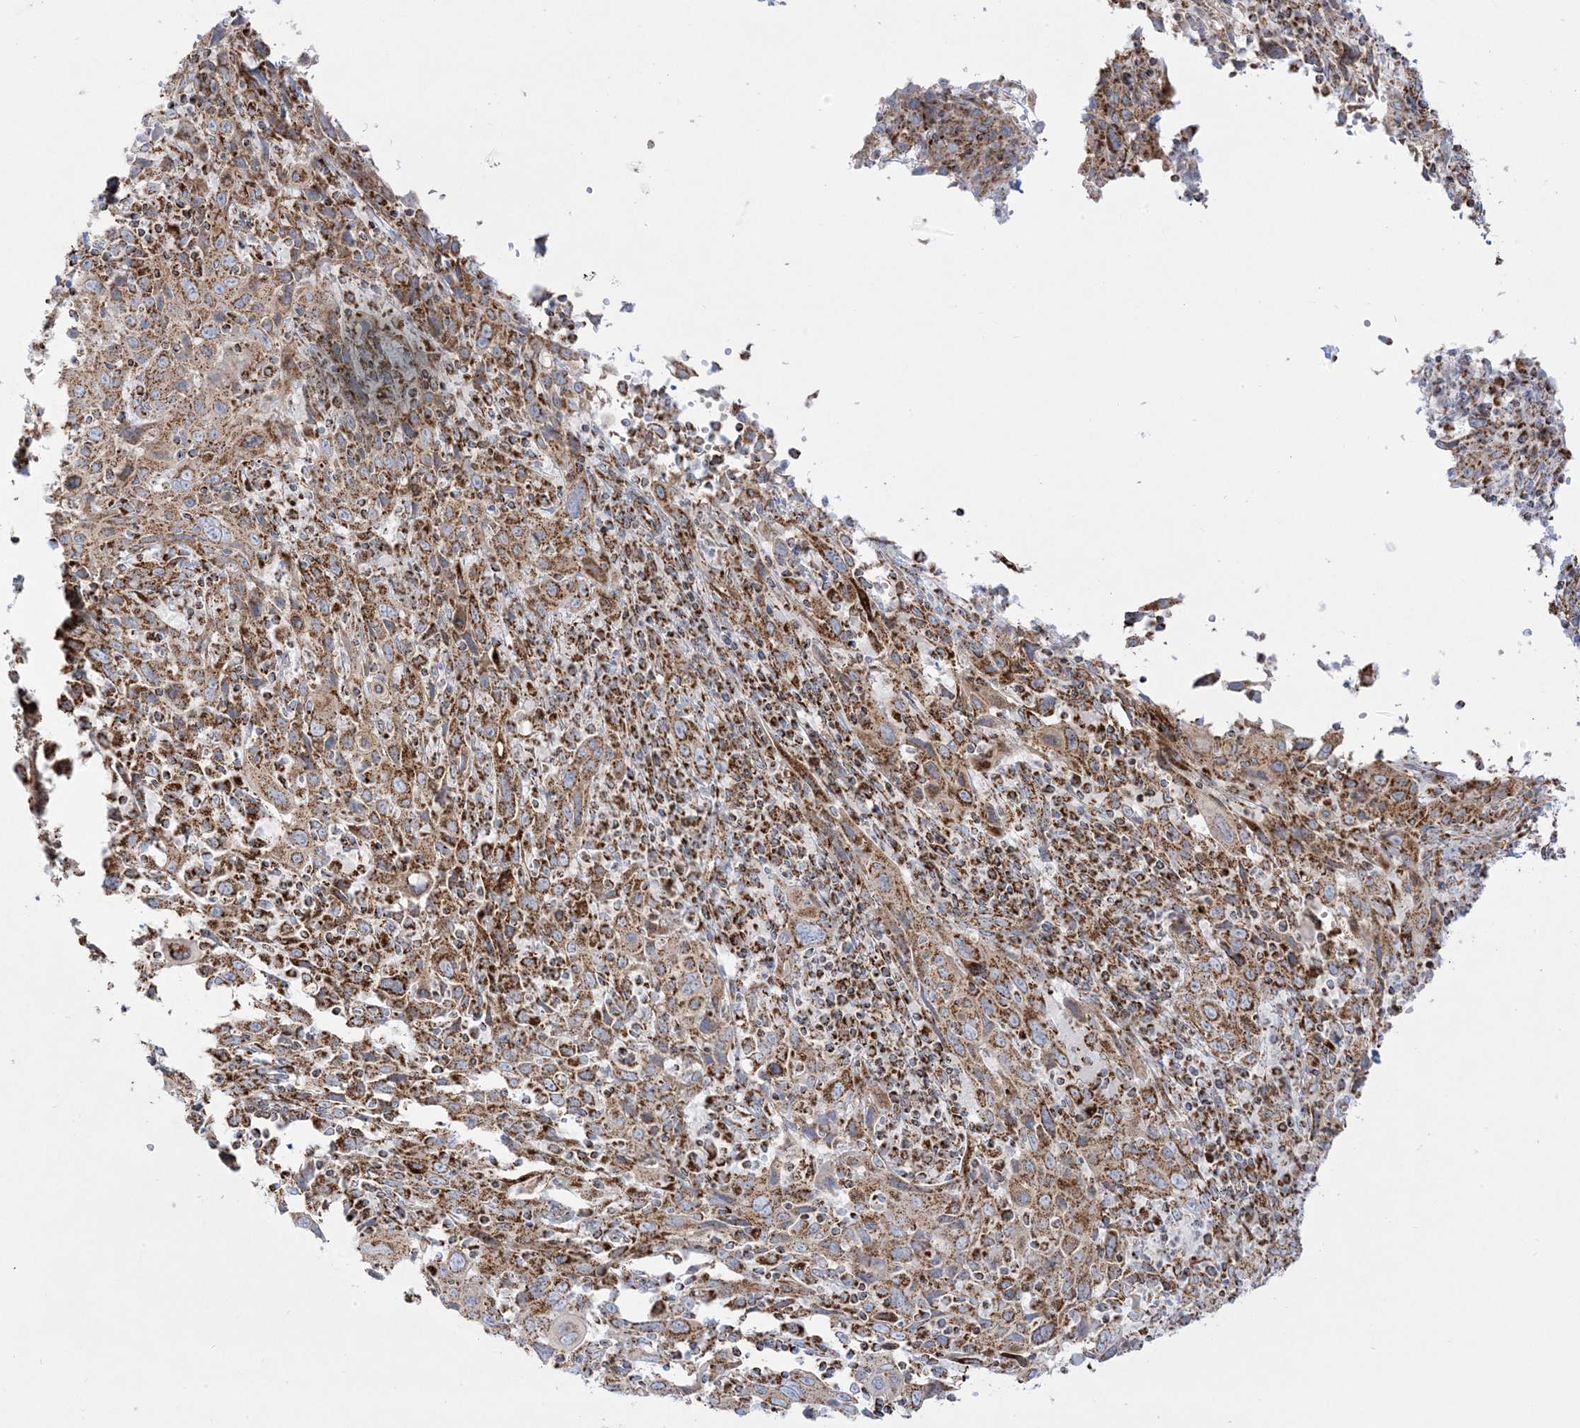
{"staining": {"intensity": "moderate", "quantity": ">75%", "location": "cytoplasmic/membranous"}, "tissue": "cervical cancer", "cell_type": "Tumor cells", "image_type": "cancer", "snomed": [{"axis": "morphology", "description": "Squamous cell carcinoma, NOS"}, {"axis": "topography", "description": "Cervix"}], "caption": "This micrograph reveals immunohistochemistry (IHC) staining of cervical cancer, with medium moderate cytoplasmic/membranous expression in approximately >75% of tumor cells.", "gene": "MRPS36", "patient": {"sex": "female", "age": 46}}